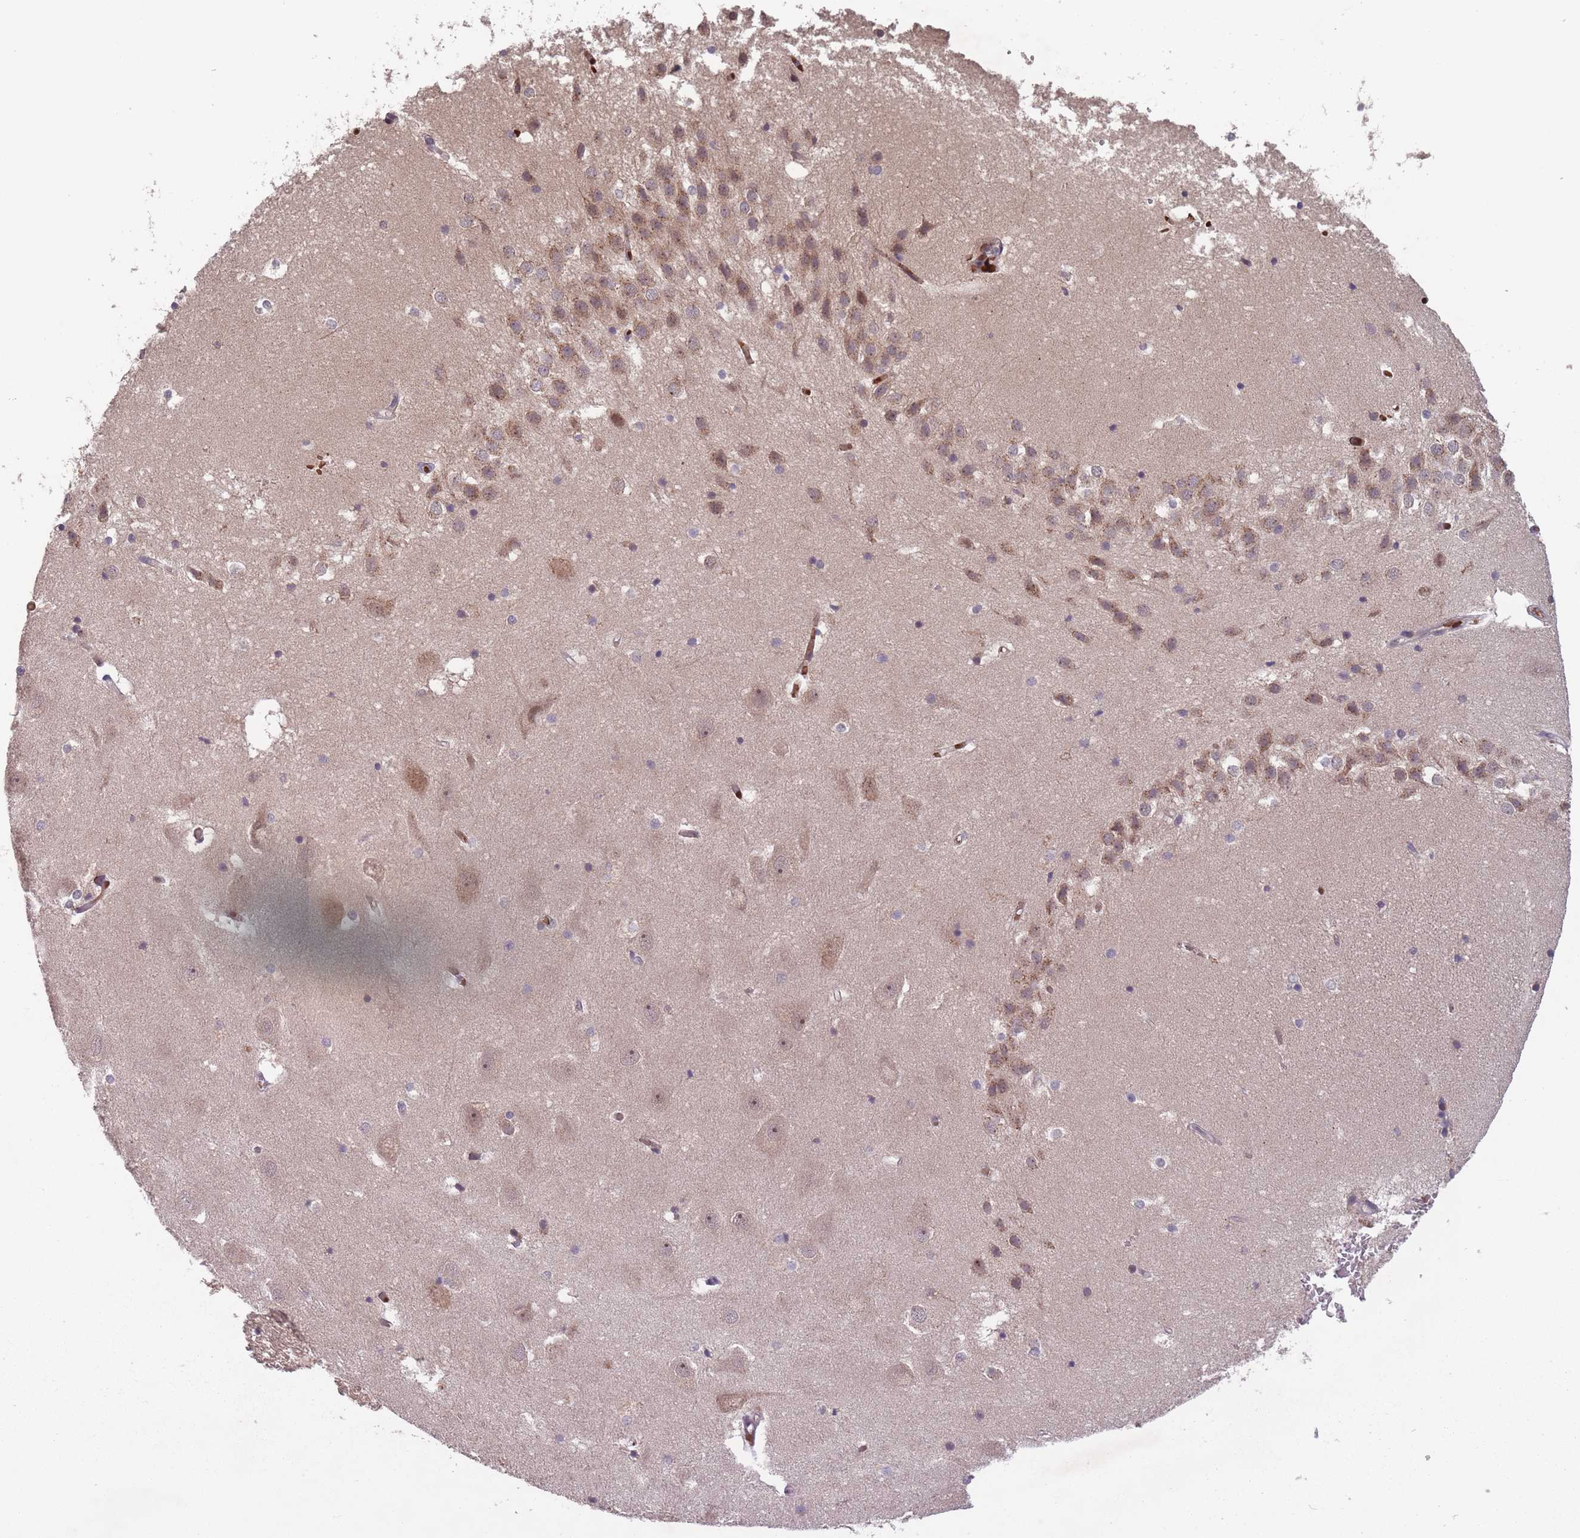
{"staining": {"intensity": "moderate", "quantity": "<25%", "location": "cytoplasmic/membranous"}, "tissue": "hippocampus", "cell_type": "Glial cells", "image_type": "normal", "snomed": [{"axis": "morphology", "description": "Normal tissue, NOS"}, {"axis": "topography", "description": "Hippocampus"}], "caption": "DAB immunohistochemical staining of benign human hippocampus shows moderate cytoplasmic/membranous protein staining in approximately <25% of glial cells. (DAB = brown stain, brightfield microscopy at high magnification).", "gene": "SECTM1", "patient": {"sex": "female", "age": 52}}